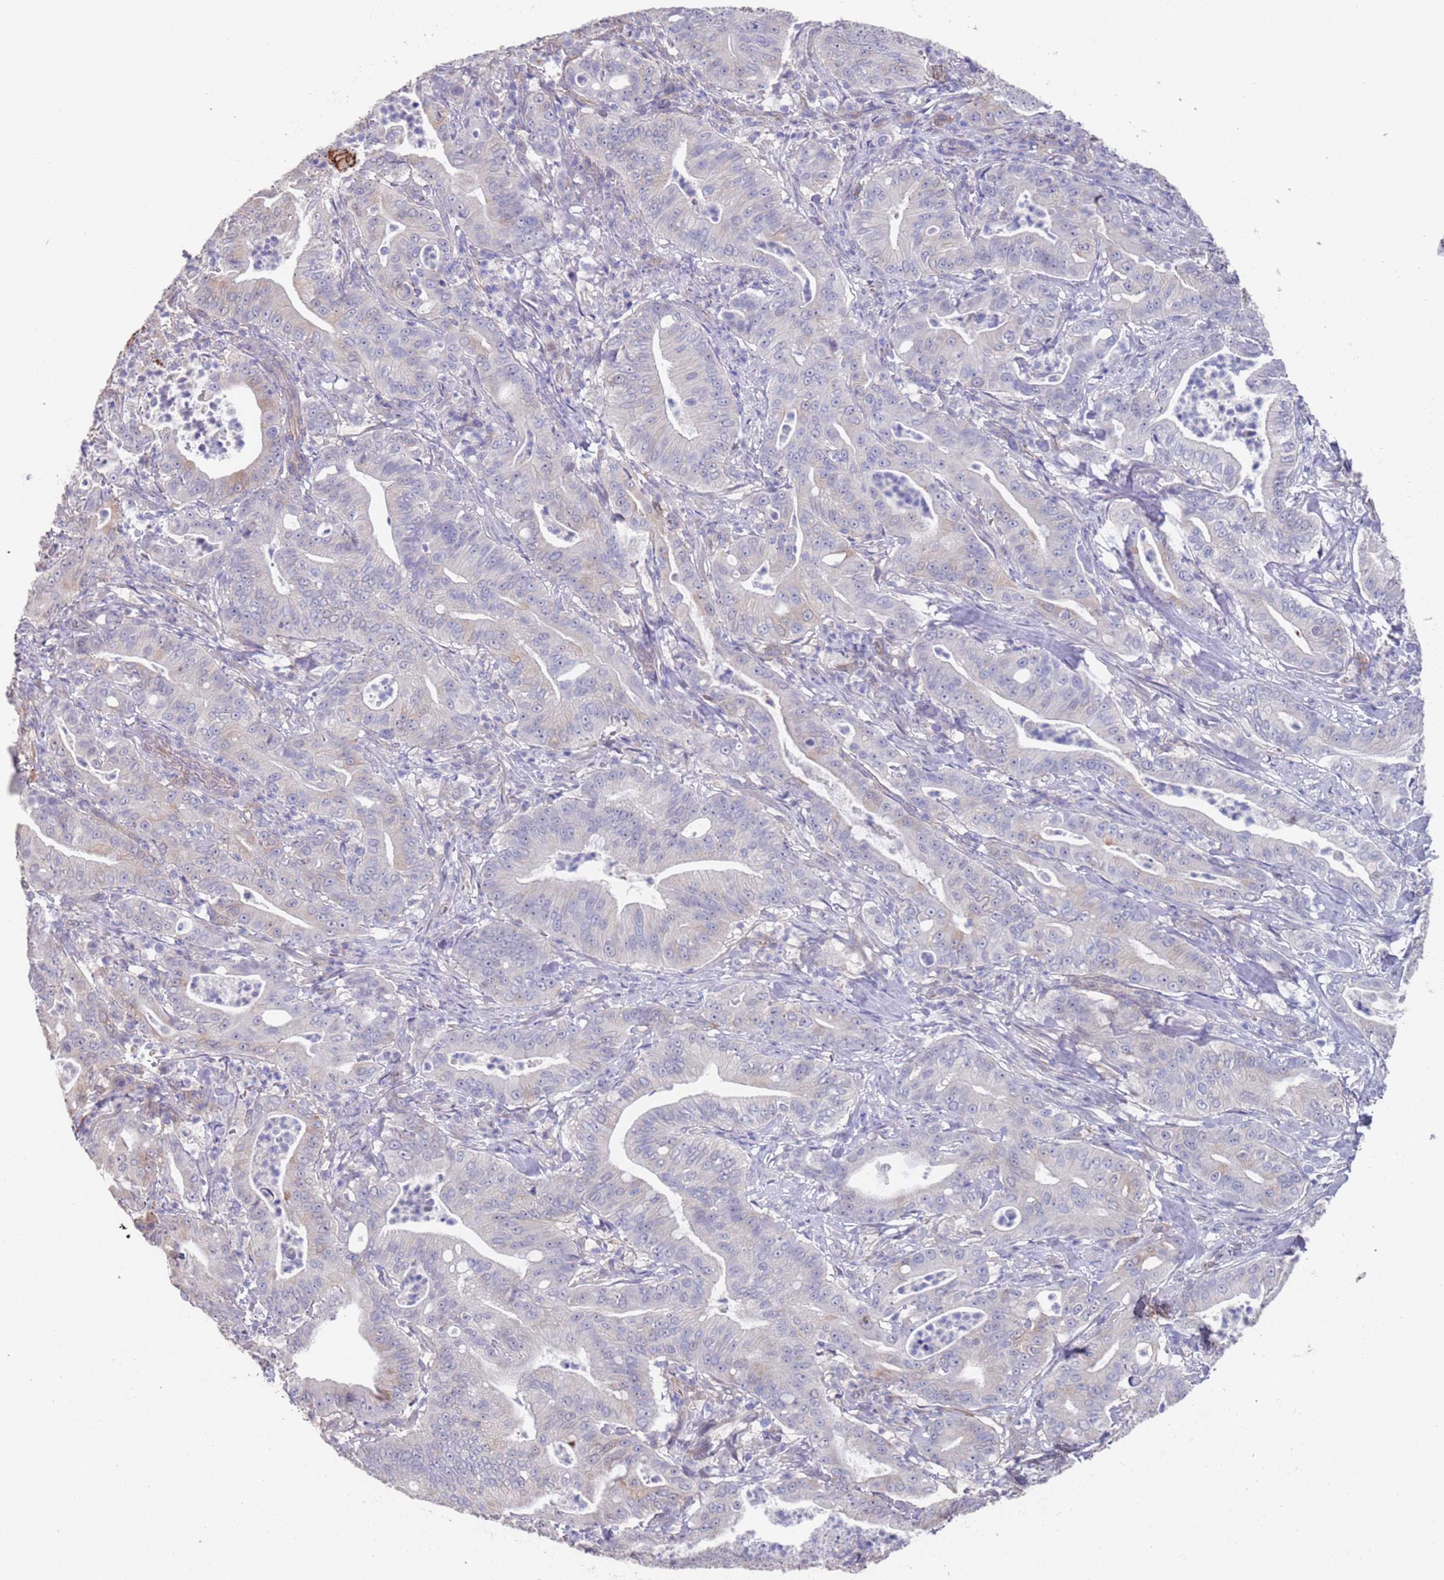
{"staining": {"intensity": "negative", "quantity": "none", "location": "none"}, "tissue": "pancreatic cancer", "cell_type": "Tumor cells", "image_type": "cancer", "snomed": [{"axis": "morphology", "description": "Adenocarcinoma, NOS"}, {"axis": "topography", "description": "Pancreas"}], "caption": "An IHC image of pancreatic cancer (adenocarcinoma) is shown. There is no staining in tumor cells of pancreatic cancer (adenocarcinoma).", "gene": "ANK2", "patient": {"sex": "male", "age": 71}}